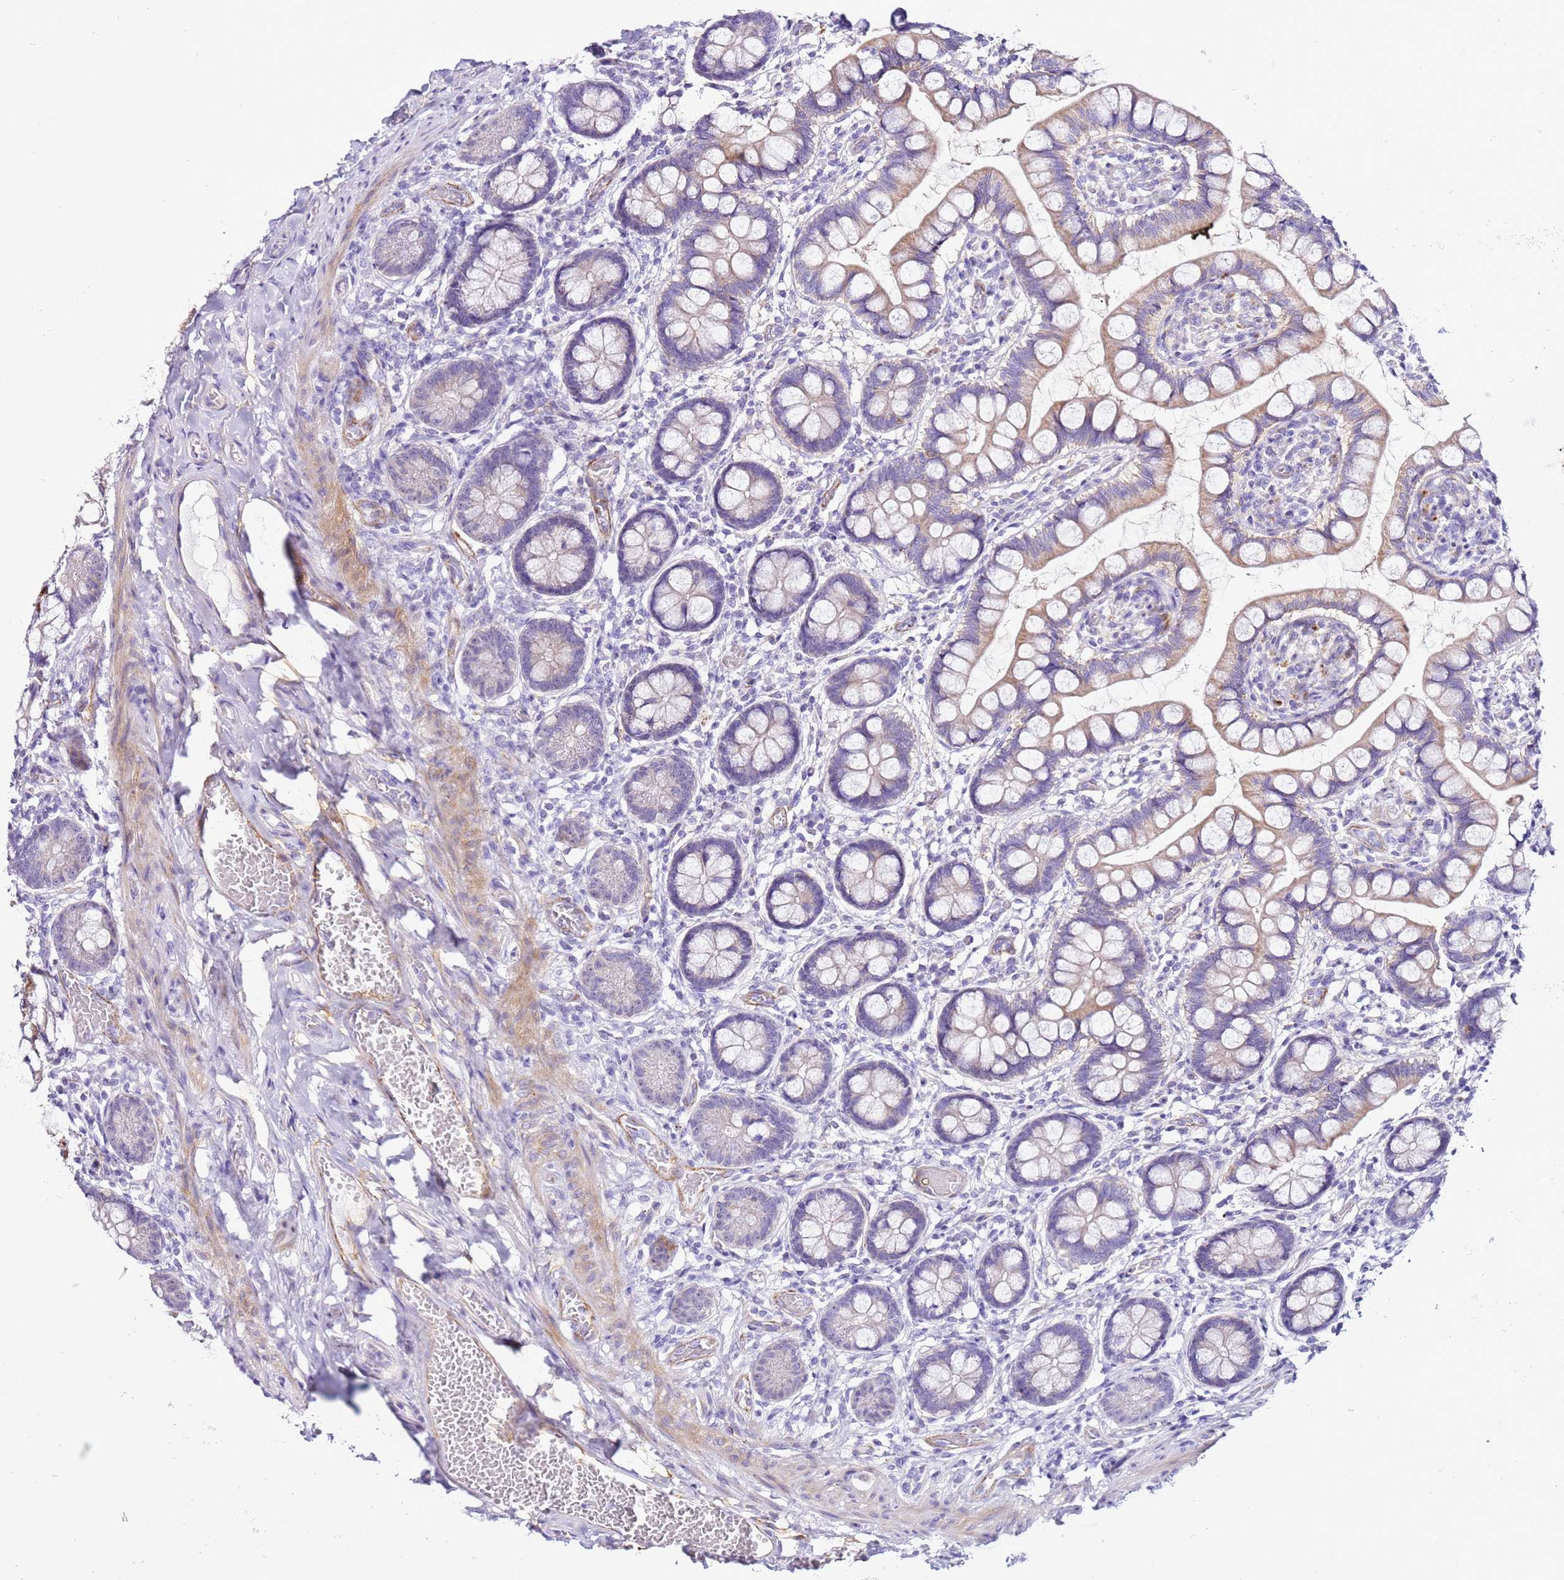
{"staining": {"intensity": "moderate", "quantity": "25%-75%", "location": "cytoplasmic/membranous"}, "tissue": "small intestine", "cell_type": "Glandular cells", "image_type": "normal", "snomed": [{"axis": "morphology", "description": "Normal tissue, NOS"}, {"axis": "topography", "description": "Small intestine"}], "caption": "This micrograph displays normal small intestine stained with immunohistochemistry (IHC) to label a protein in brown. The cytoplasmic/membranous of glandular cells show moderate positivity for the protein. Nuclei are counter-stained blue.", "gene": "HGD", "patient": {"sex": "male", "age": 52}}